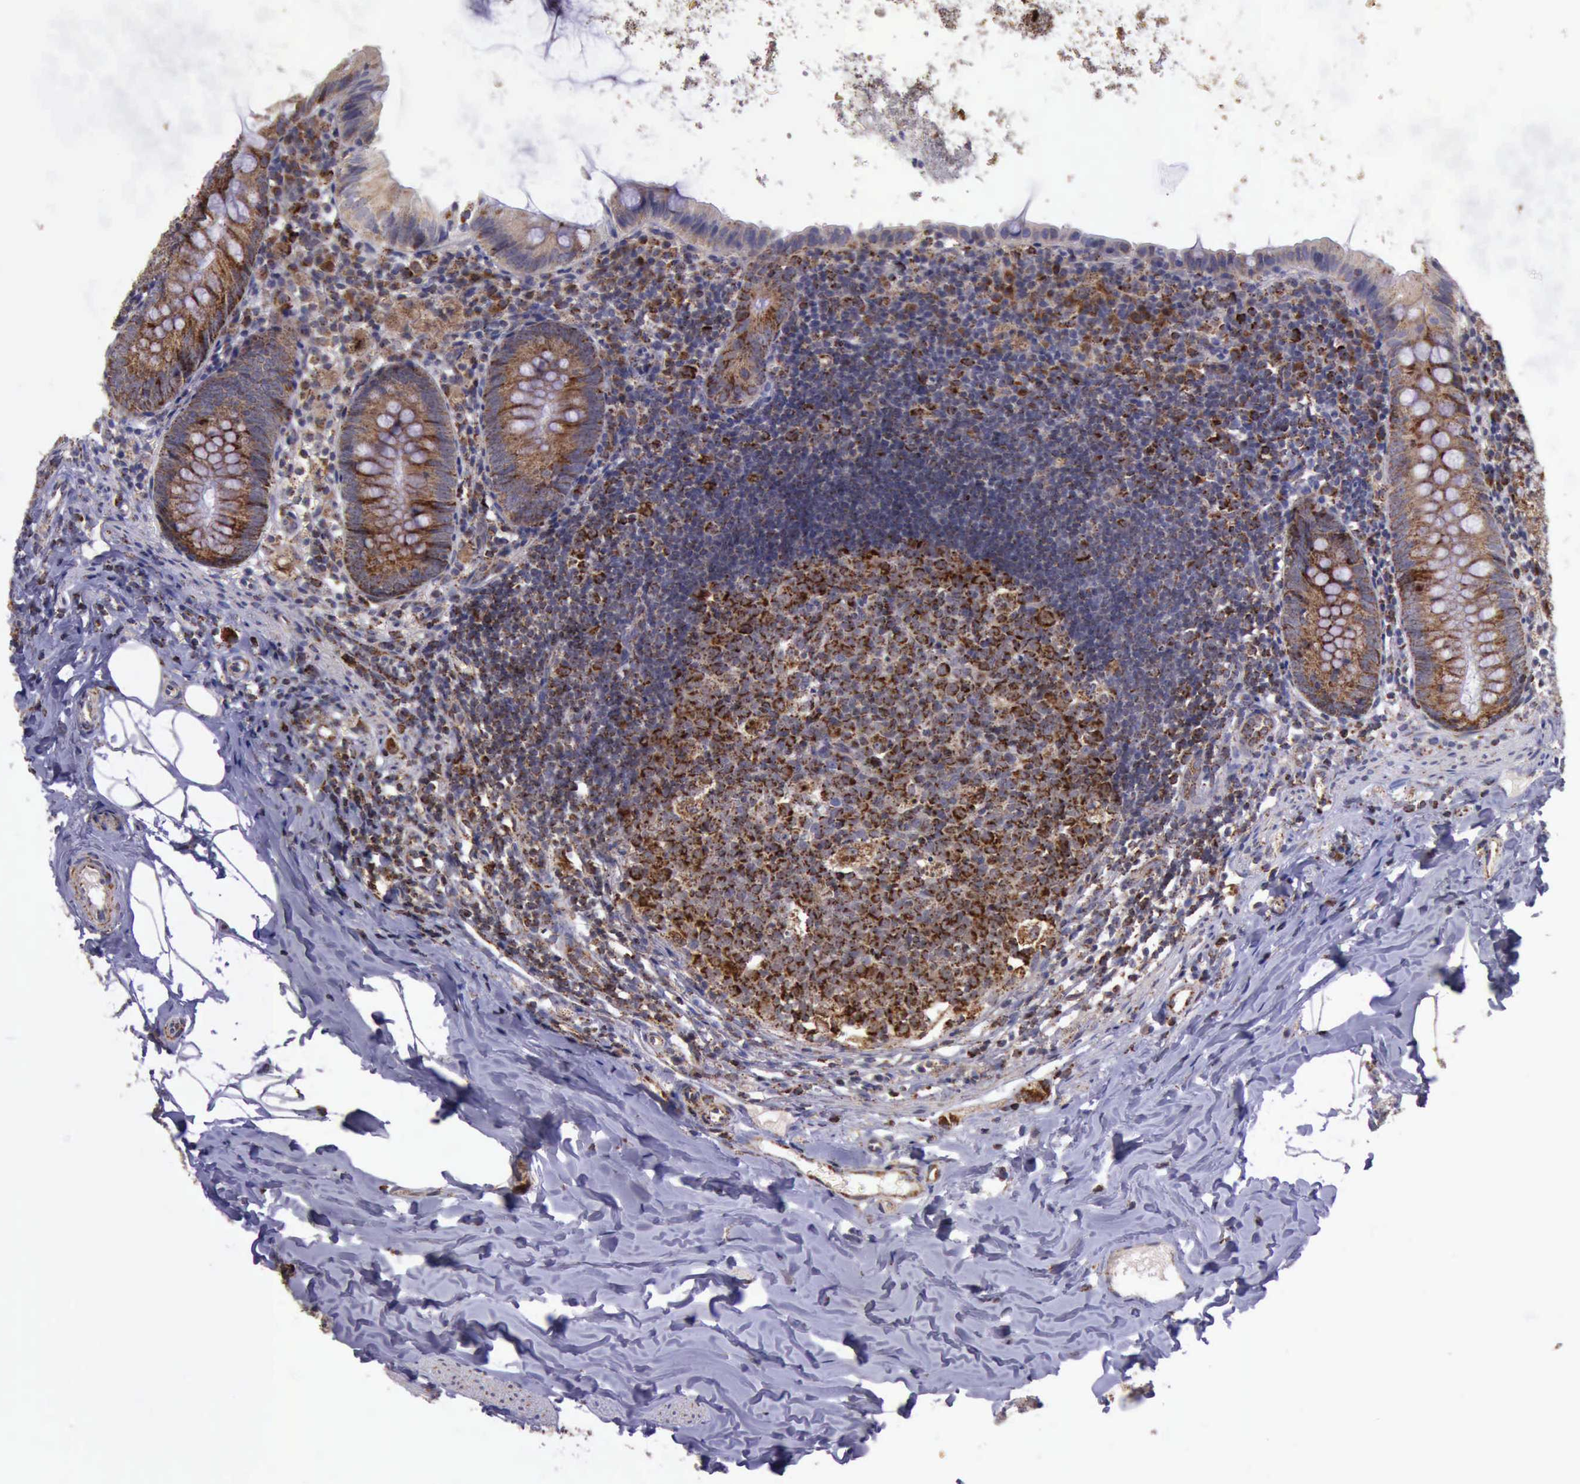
{"staining": {"intensity": "moderate", "quantity": ">75%", "location": "cytoplasmic/membranous"}, "tissue": "appendix", "cell_type": "Glandular cells", "image_type": "normal", "snomed": [{"axis": "morphology", "description": "Normal tissue, NOS"}, {"axis": "topography", "description": "Appendix"}], "caption": "Benign appendix exhibits moderate cytoplasmic/membranous expression in about >75% of glandular cells.", "gene": "TXN2", "patient": {"sex": "female", "age": 9}}